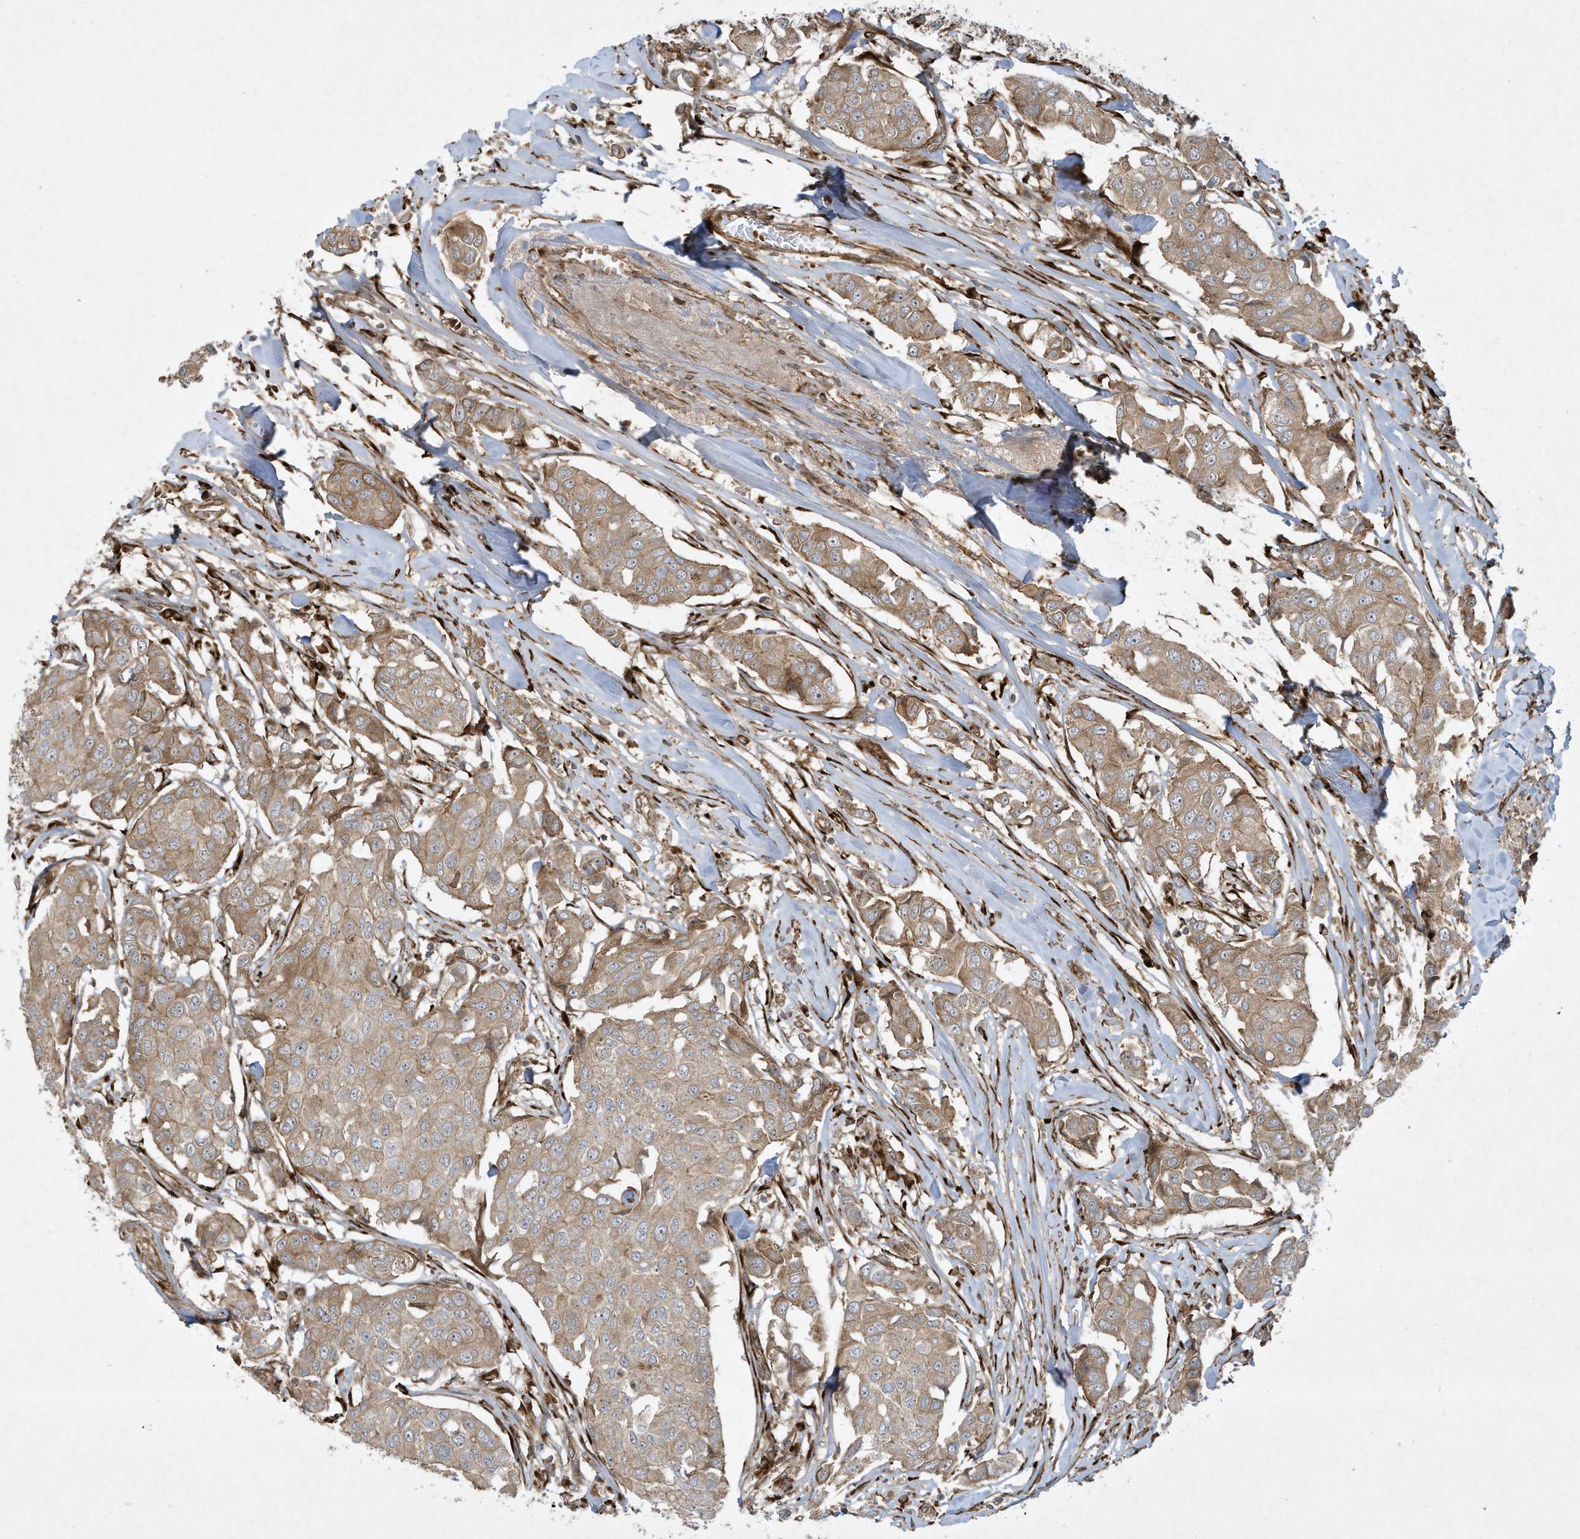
{"staining": {"intensity": "weak", "quantity": ">75%", "location": "cytoplasmic/membranous"}, "tissue": "breast cancer", "cell_type": "Tumor cells", "image_type": "cancer", "snomed": [{"axis": "morphology", "description": "Duct carcinoma"}, {"axis": "topography", "description": "Breast"}], "caption": "Immunohistochemistry (IHC) (DAB) staining of human breast cancer (intraductal carcinoma) shows weak cytoplasmic/membranous protein staining in approximately >75% of tumor cells.", "gene": "DDIT4", "patient": {"sex": "female", "age": 80}}